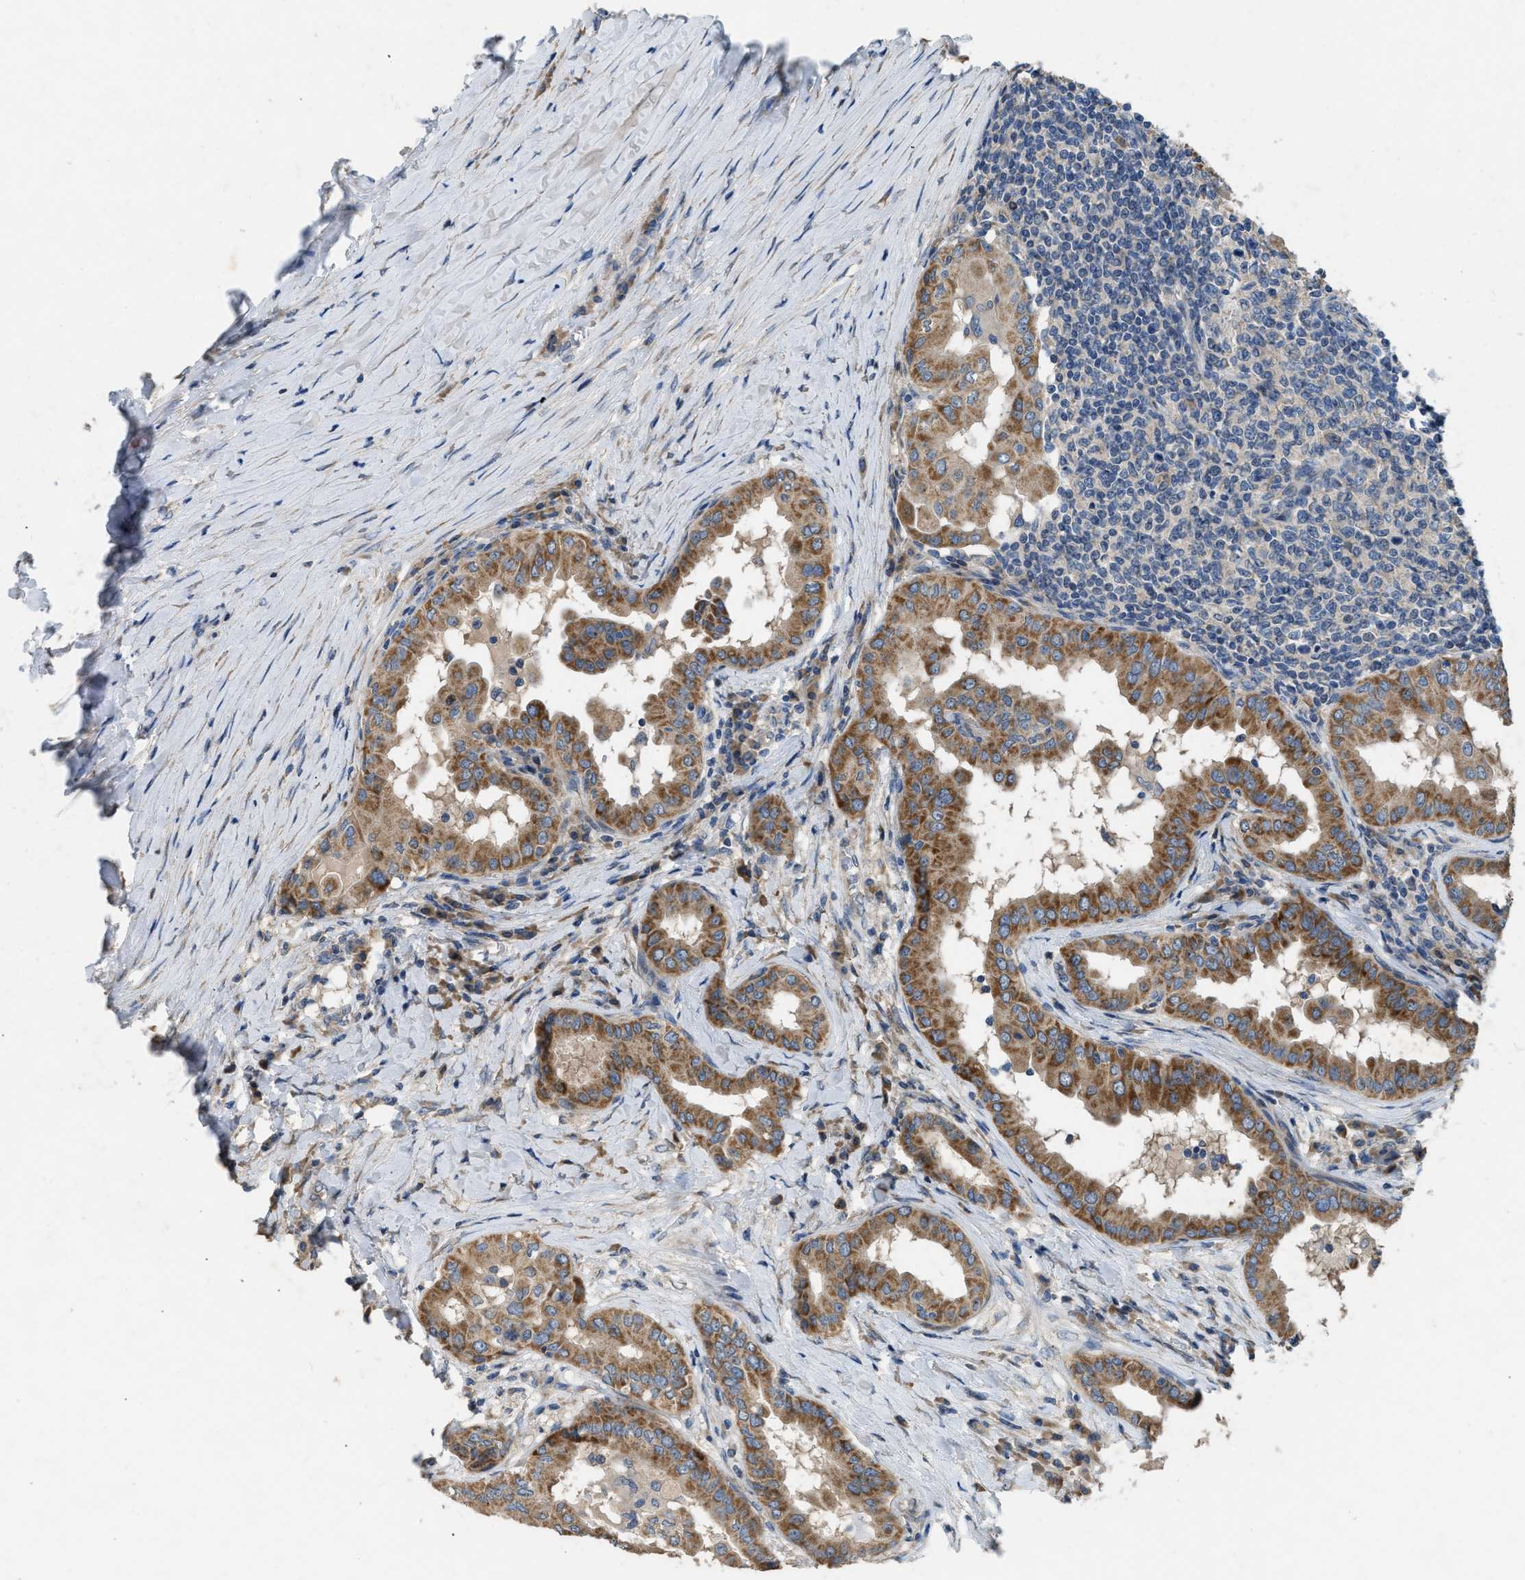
{"staining": {"intensity": "moderate", "quantity": ">75%", "location": "cytoplasmic/membranous"}, "tissue": "thyroid cancer", "cell_type": "Tumor cells", "image_type": "cancer", "snomed": [{"axis": "morphology", "description": "Papillary adenocarcinoma, NOS"}, {"axis": "topography", "description": "Thyroid gland"}], "caption": "Thyroid cancer tissue exhibits moderate cytoplasmic/membranous staining in approximately >75% of tumor cells", "gene": "TMEM150A", "patient": {"sex": "male", "age": 33}}